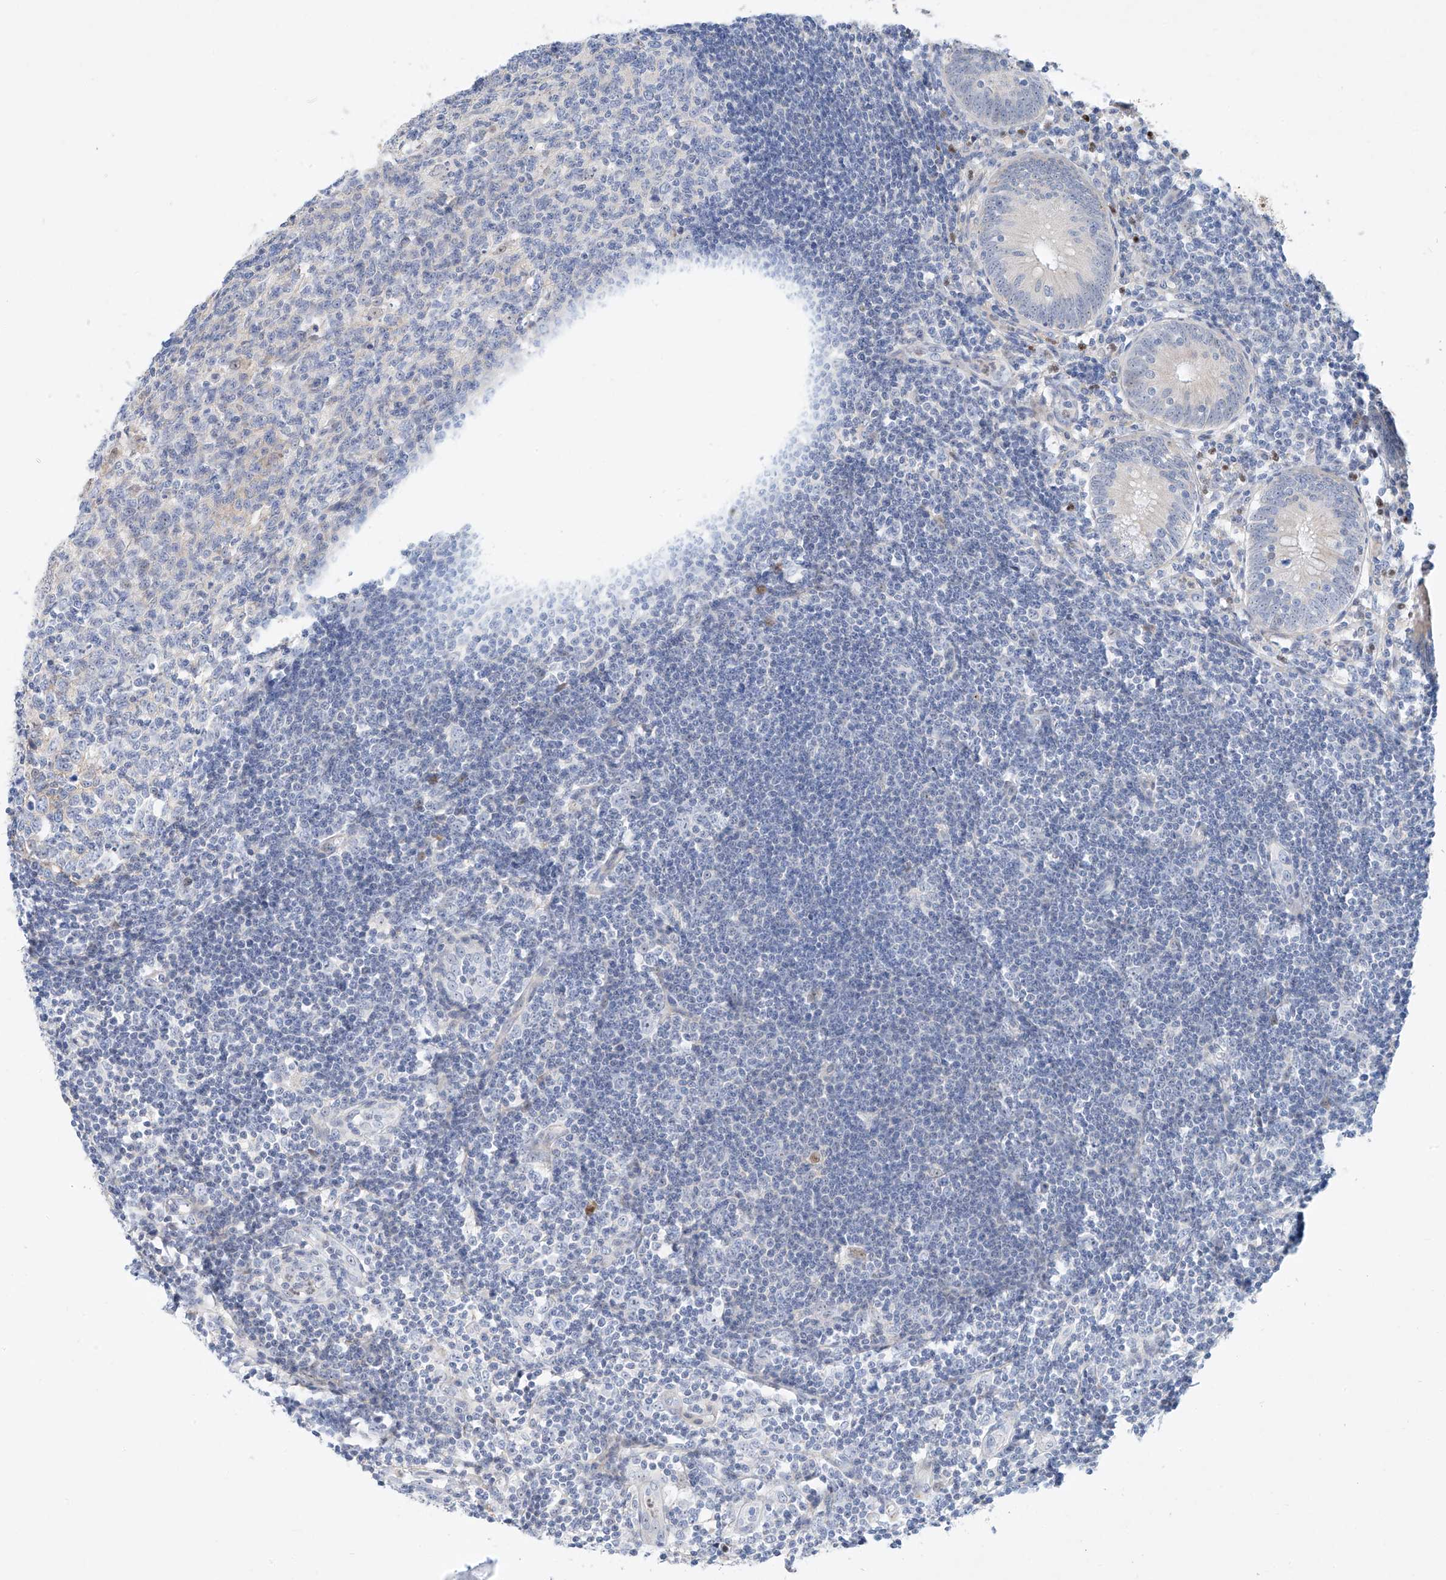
{"staining": {"intensity": "moderate", "quantity": "<25%", "location": "cytoplasmic/membranous"}, "tissue": "appendix", "cell_type": "Glandular cells", "image_type": "normal", "snomed": [{"axis": "morphology", "description": "Normal tissue, NOS"}, {"axis": "topography", "description": "Appendix"}], "caption": "IHC micrograph of benign appendix: human appendix stained using IHC demonstrates low levels of moderate protein expression localized specifically in the cytoplasmic/membranous of glandular cells, appearing as a cytoplasmic/membranous brown color.", "gene": "SNU13", "patient": {"sex": "female", "age": 54}}